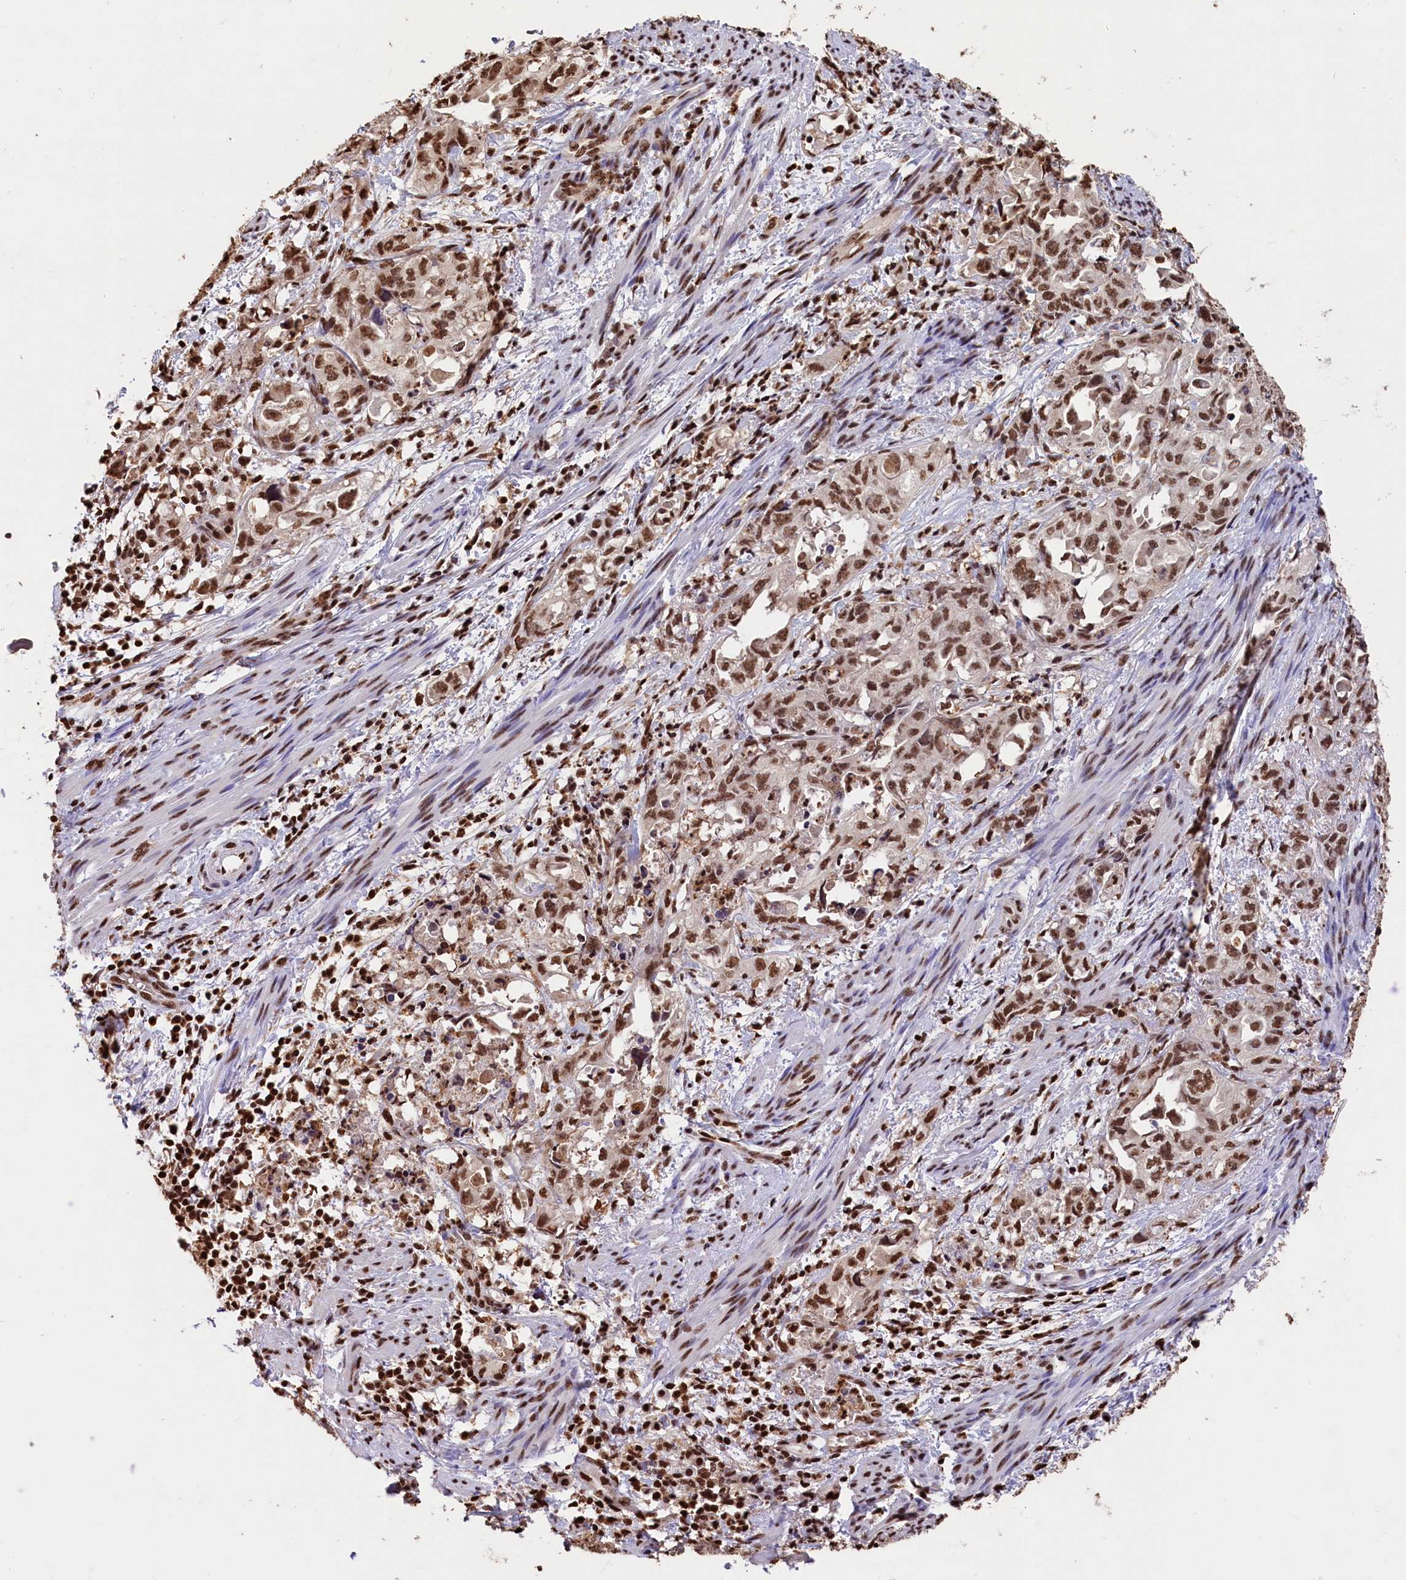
{"staining": {"intensity": "strong", "quantity": ">75%", "location": "nuclear"}, "tissue": "endometrial cancer", "cell_type": "Tumor cells", "image_type": "cancer", "snomed": [{"axis": "morphology", "description": "Adenocarcinoma, NOS"}, {"axis": "topography", "description": "Endometrium"}], "caption": "Immunohistochemical staining of endometrial adenocarcinoma reveals high levels of strong nuclear protein expression in approximately >75% of tumor cells. (DAB = brown stain, brightfield microscopy at high magnification).", "gene": "SNRPD2", "patient": {"sex": "female", "age": 65}}